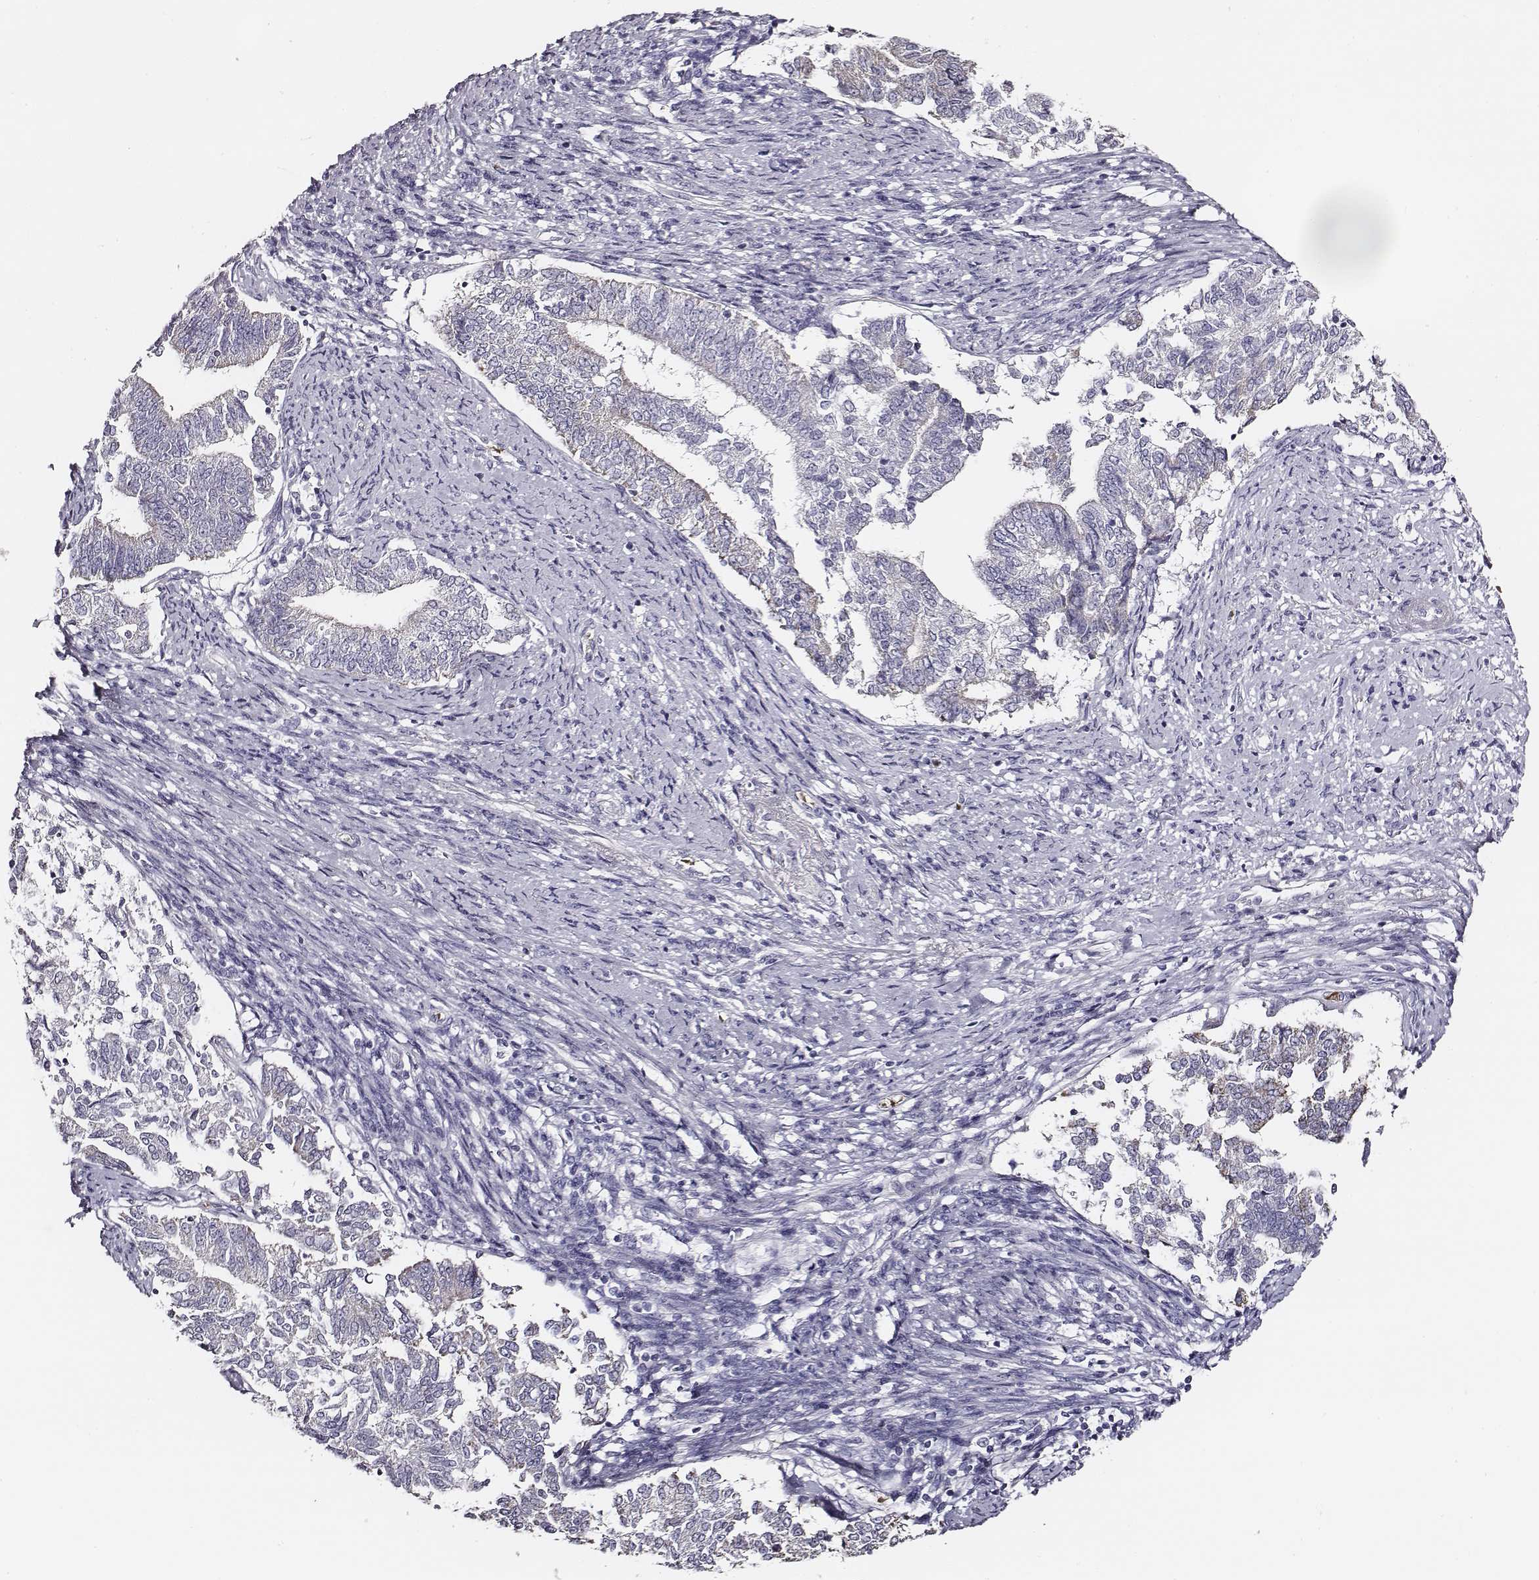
{"staining": {"intensity": "negative", "quantity": "none", "location": "none"}, "tissue": "endometrial cancer", "cell_type": "Tumor cells", "image_type": "cancer", "snomed": [{"axis": "morphology", "description": "Adenocarcinoma, NOS"}, {"axis": "topography", "description": "Endometrium"}], "caption": "Adenocarcinoma (endometrial) stained for a protein using immunohistochemistry (IHC) reveals no expression tumor cells.", "gene": "AADAT", "patient": {"sex": "female", "age": 65}}